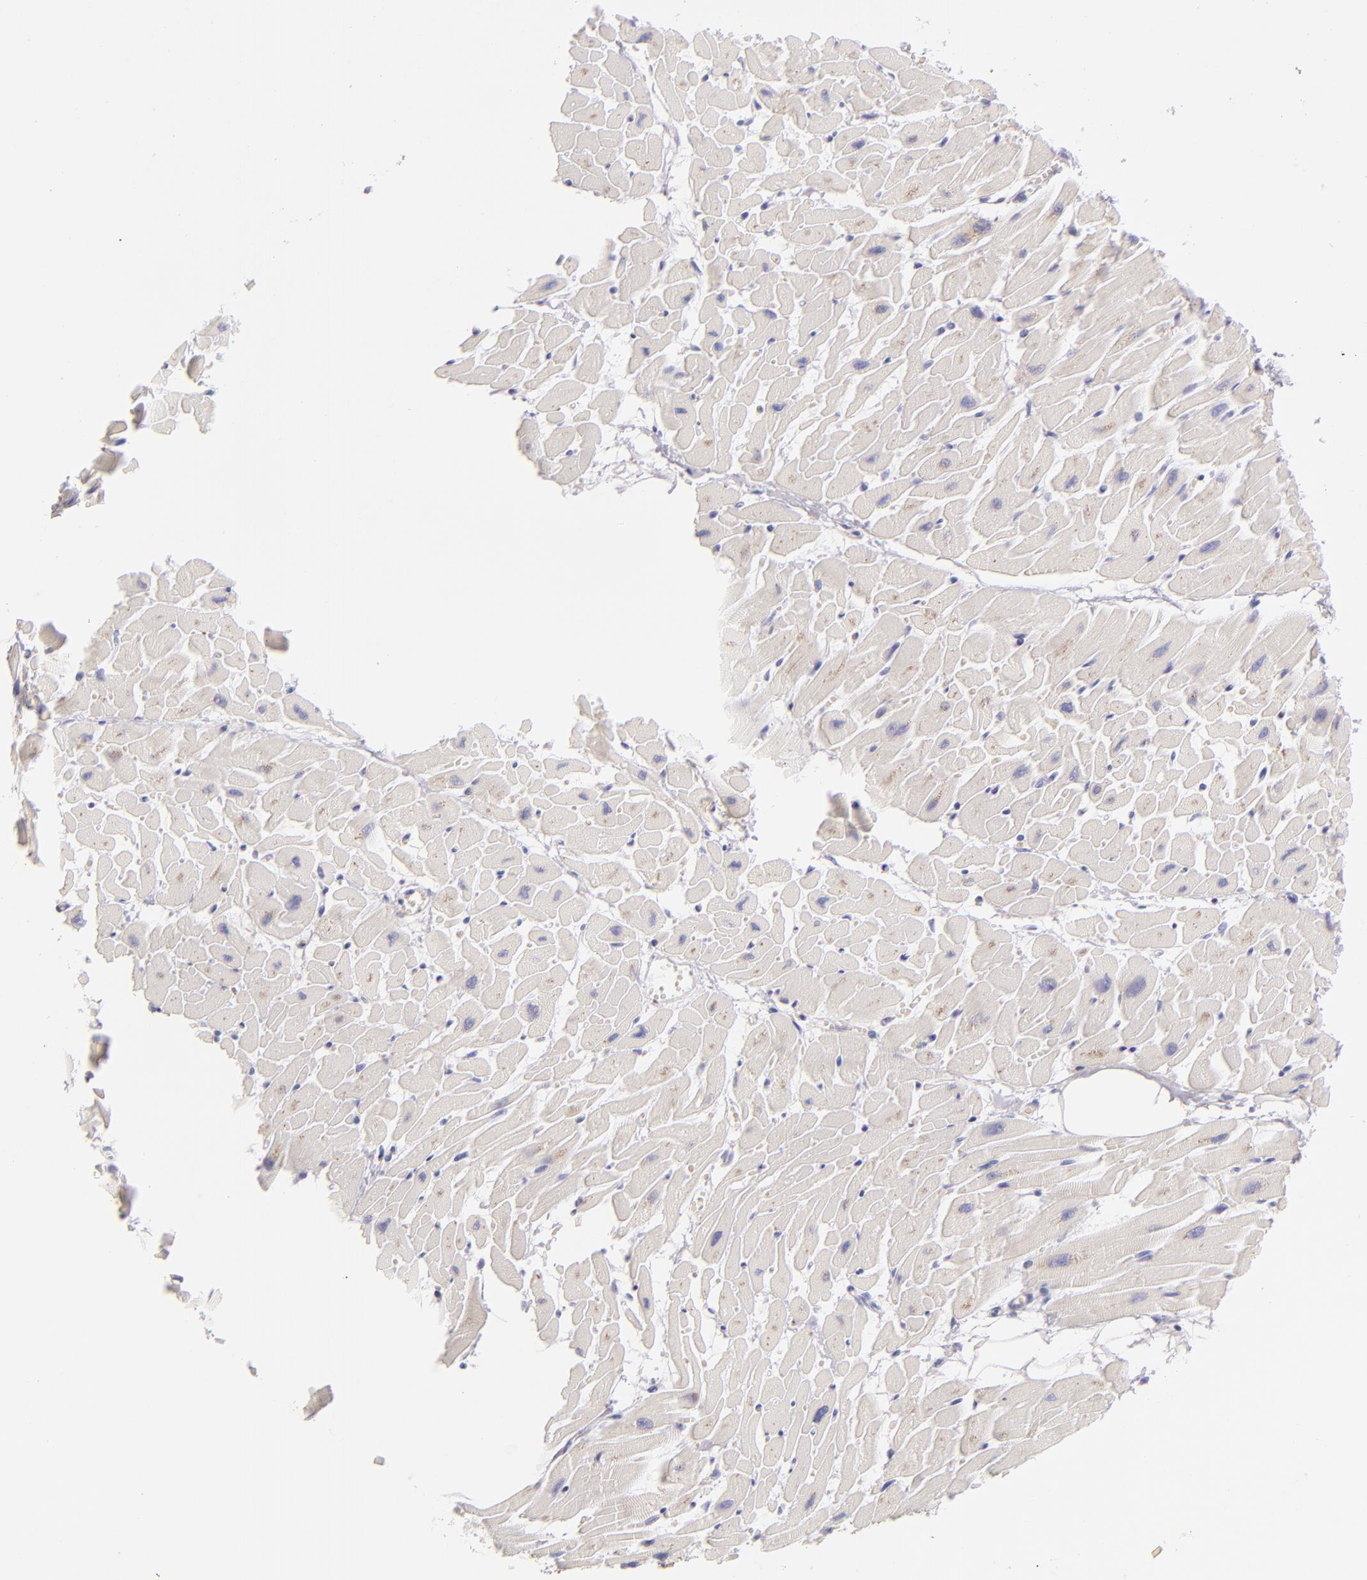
{"staining": {"intensity": "negative", "quantity": "none", "location": "none"}, "tissue": "heart muscle", "cell_type": "Cardiomyocytes", "image_type": "normal", "snomed": [{"axis": "morphology", "description": "Normal tissue, NOS"}, {"axis": "topography", "description": "Heart"}], "caption": "The immunohistochemistry (IHC) image has no significant positivity in cardiomyocytes of heart muscle.", "gene": "CD207", "patient": {"sex": "female", "age": 19}}